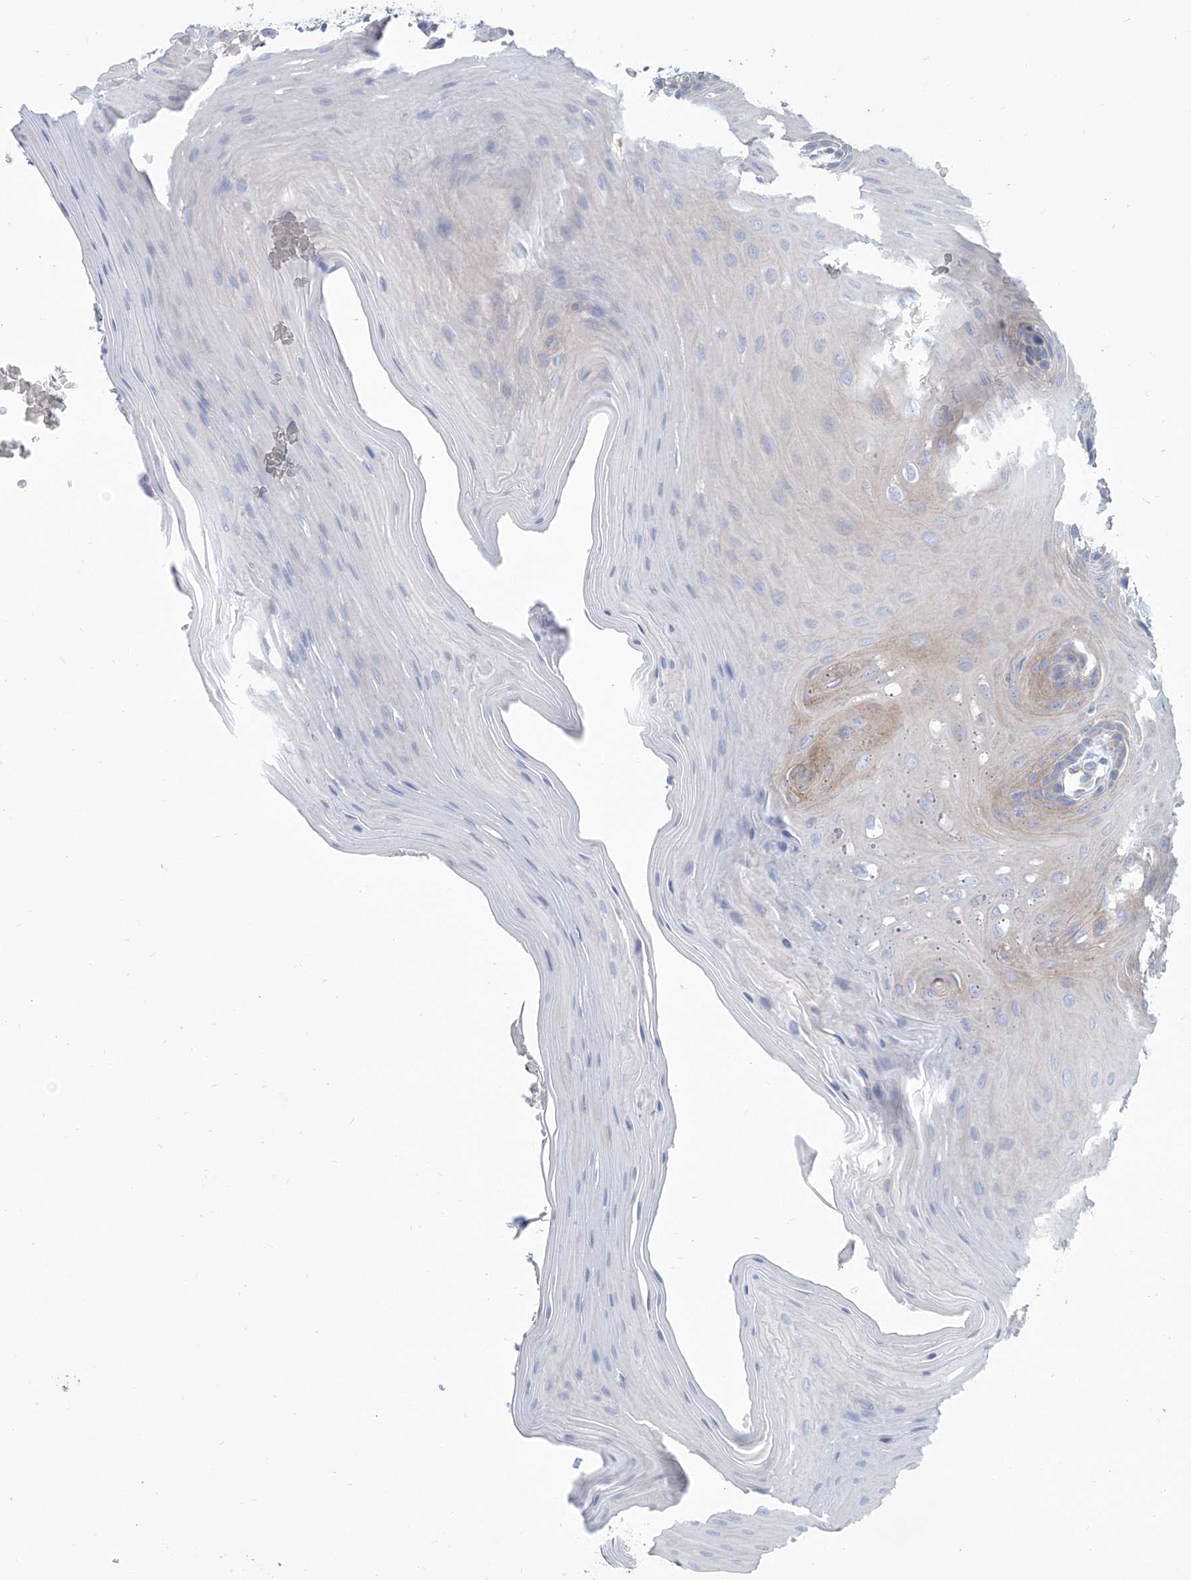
{"staining": {"intensity": "negative", "quantity": "none", "location": "none"}, "tissue": "oral mucosa", "cell_type": "Squamous epithelial cells", "image_type": "normal", "snomed": [{"axis": "morphology", "description": "Normal tissue, NOS"}, {"axis": "morphology", "description": "Squamous cell carcinoma, NOS"}, {"axis": "topography", "description": "Skeletal muscle"}, {"axis": "topography", "description": "Oral tissue"}, {"axis": "topography", "description": "Salivary gland"}, {"axis": "topography", "description": "Head-Neck"}], "caption": "IHC of benign human oral mucosa demonstrates no staining in squamous epithelial cells. (DAB immunohistochemistry (IHC) visualized using brightfield microscopy, high magnification).", "gene": "TMEM209", "patient": {"sex": "male", "age": 54}}